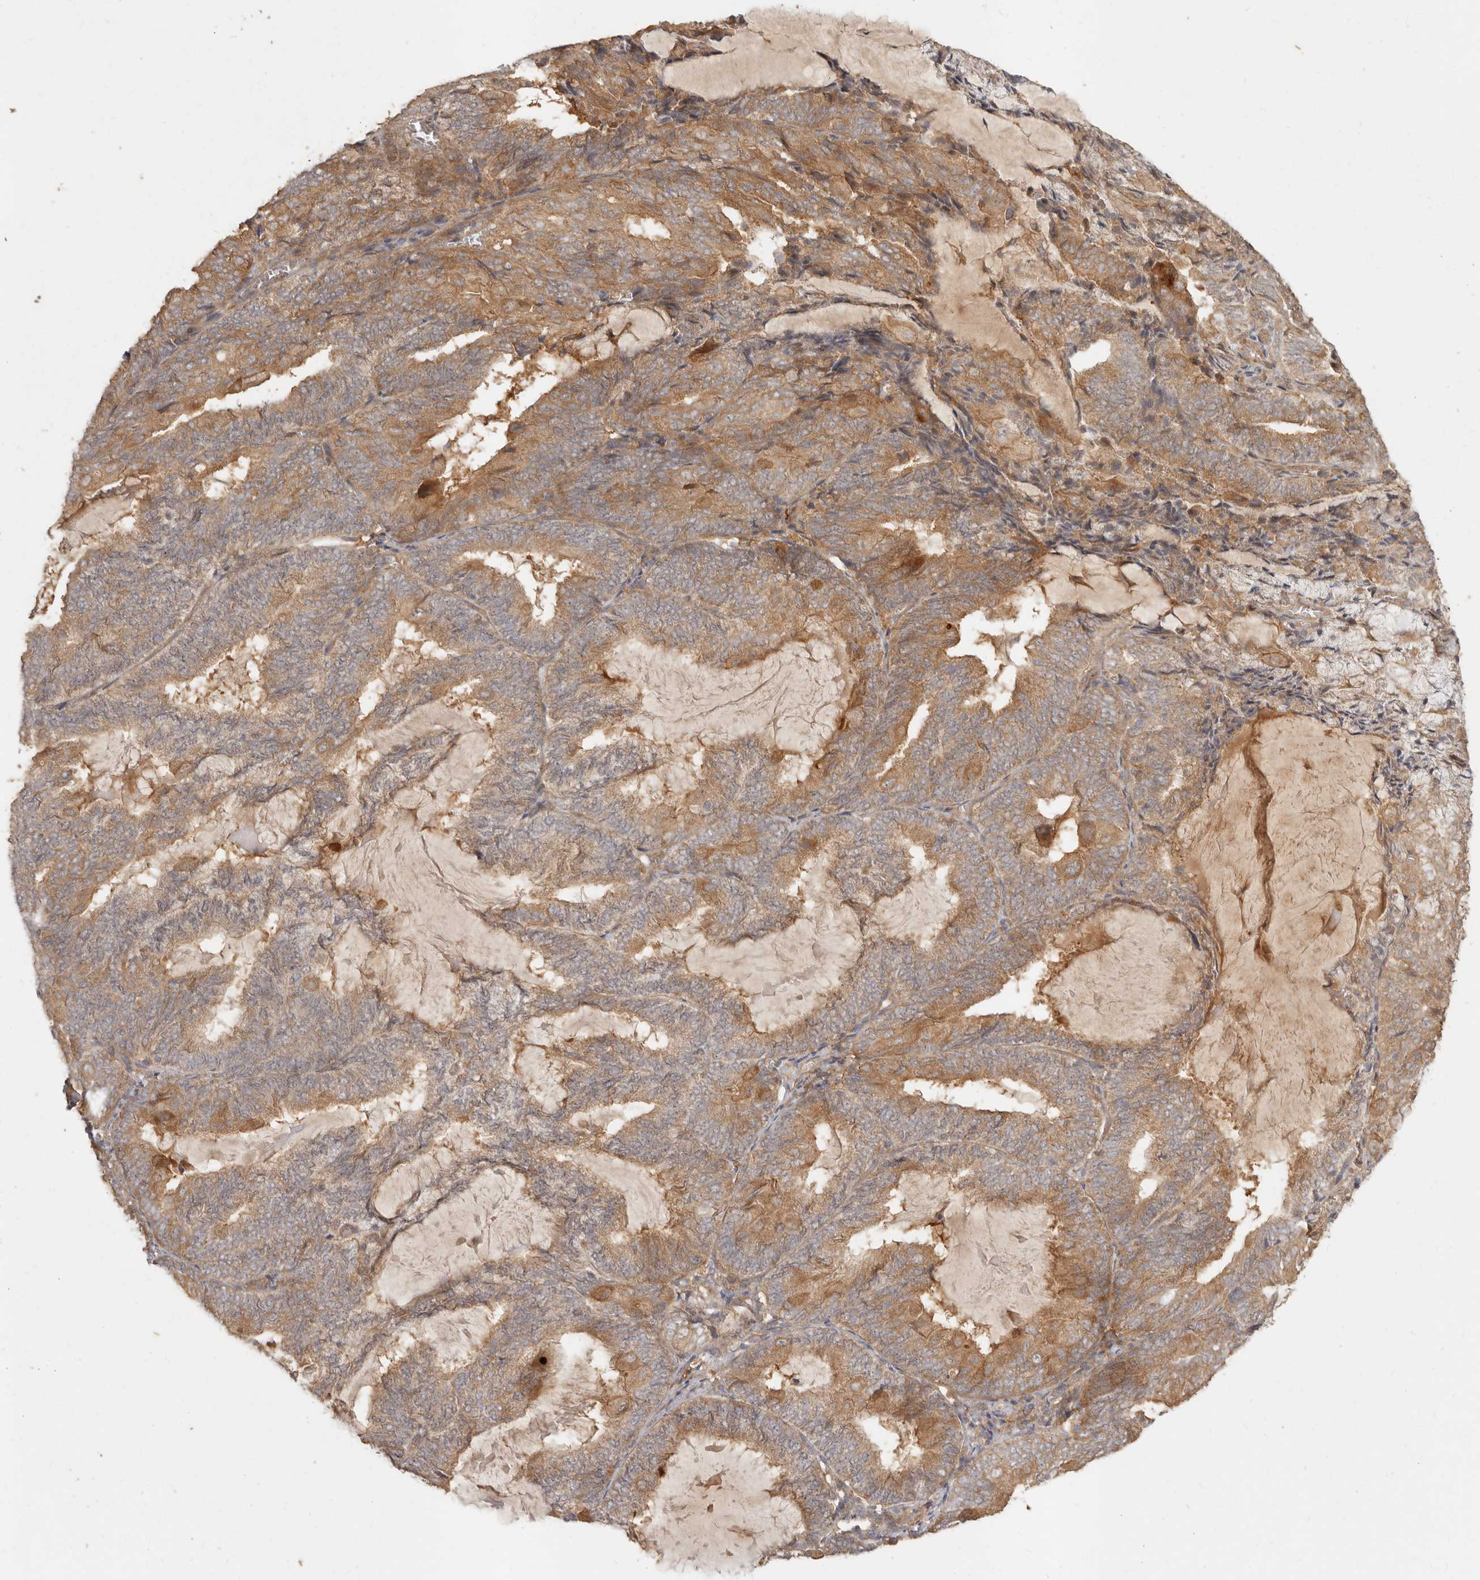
{"staining": {"intensity": "moderate", "quantity": ">75%", "location": "cytoplasmic/membranous"}, "tissue": "endometrial cancer", "cell_type": "Tumor cells", "image_type": "cancer", "snomed": [{"axis": "morphology", "description": "Adenocarcinoma, NOS"}, {"axis": "topography", "description": "Endometrium"}], "caption": "Moderate cytoplasmic/membranous protein expression is identified in approximately >75% of tumor cells in endometrial cancer (adenocarcinoma). (DAB (3,3'-diaminobenzidine) = brown stain, brightfield microscopy at high magnification).", "gene": "VIPR1", "patient": {"sex": "female", "age": 81}}